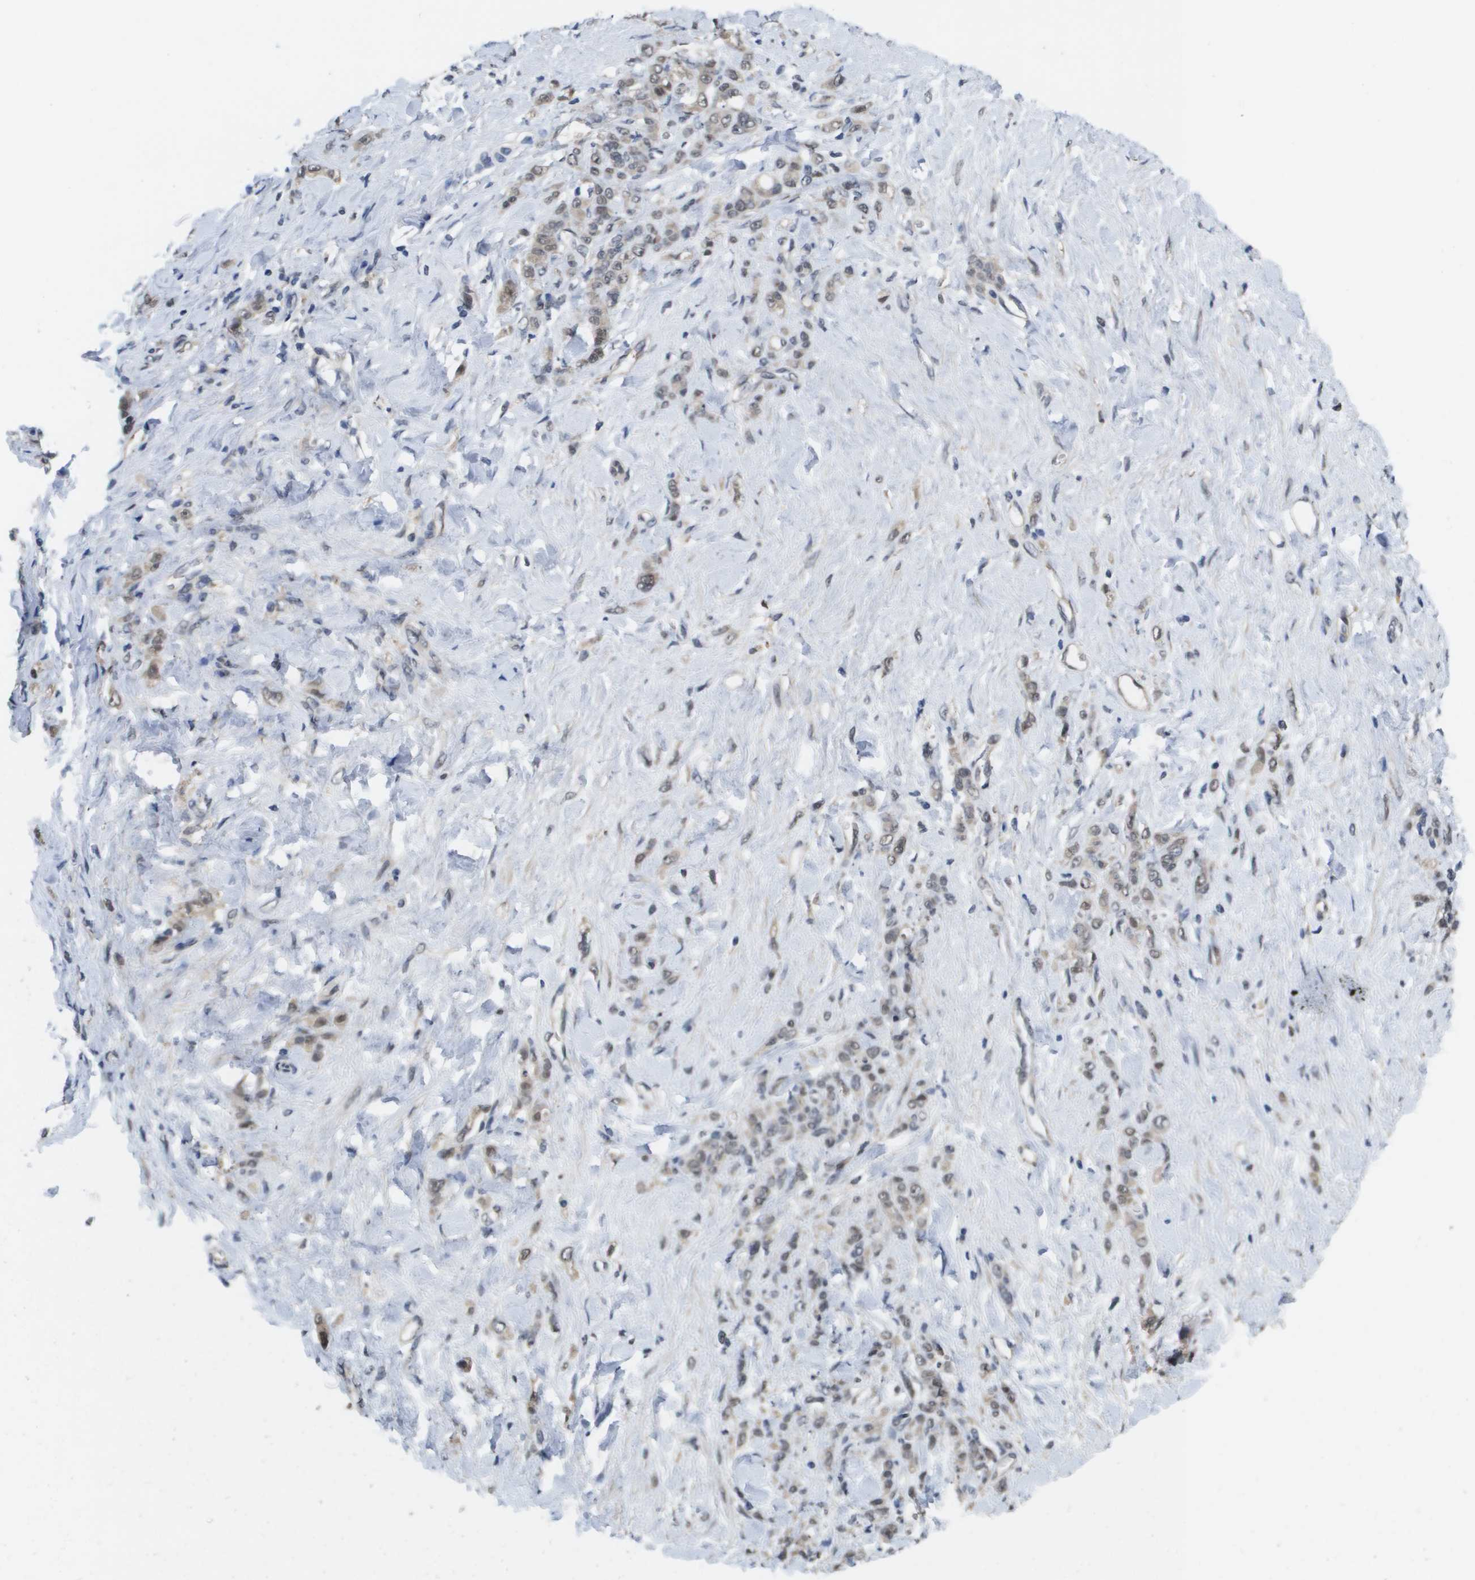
{"staining": {"intensity": "weak", "quantity": "<25%", "location": "cytoplasmic/membranous,nuclear"}, "tissue": "stomach cancer", "cell_type": "Tumor cells", "image_type": "cancer", "snomed": [{"axis": "morphology", "description": "Adenocarcinoma, NOS"}, {"axis": "topography", "description": "Stomach"}], "caption": "Tumor cells are negative for brown protein staining in adenocarcinoma (stomach).", "gene": "AMBRA1", "patient": {"sex": "male", "age": 82}}